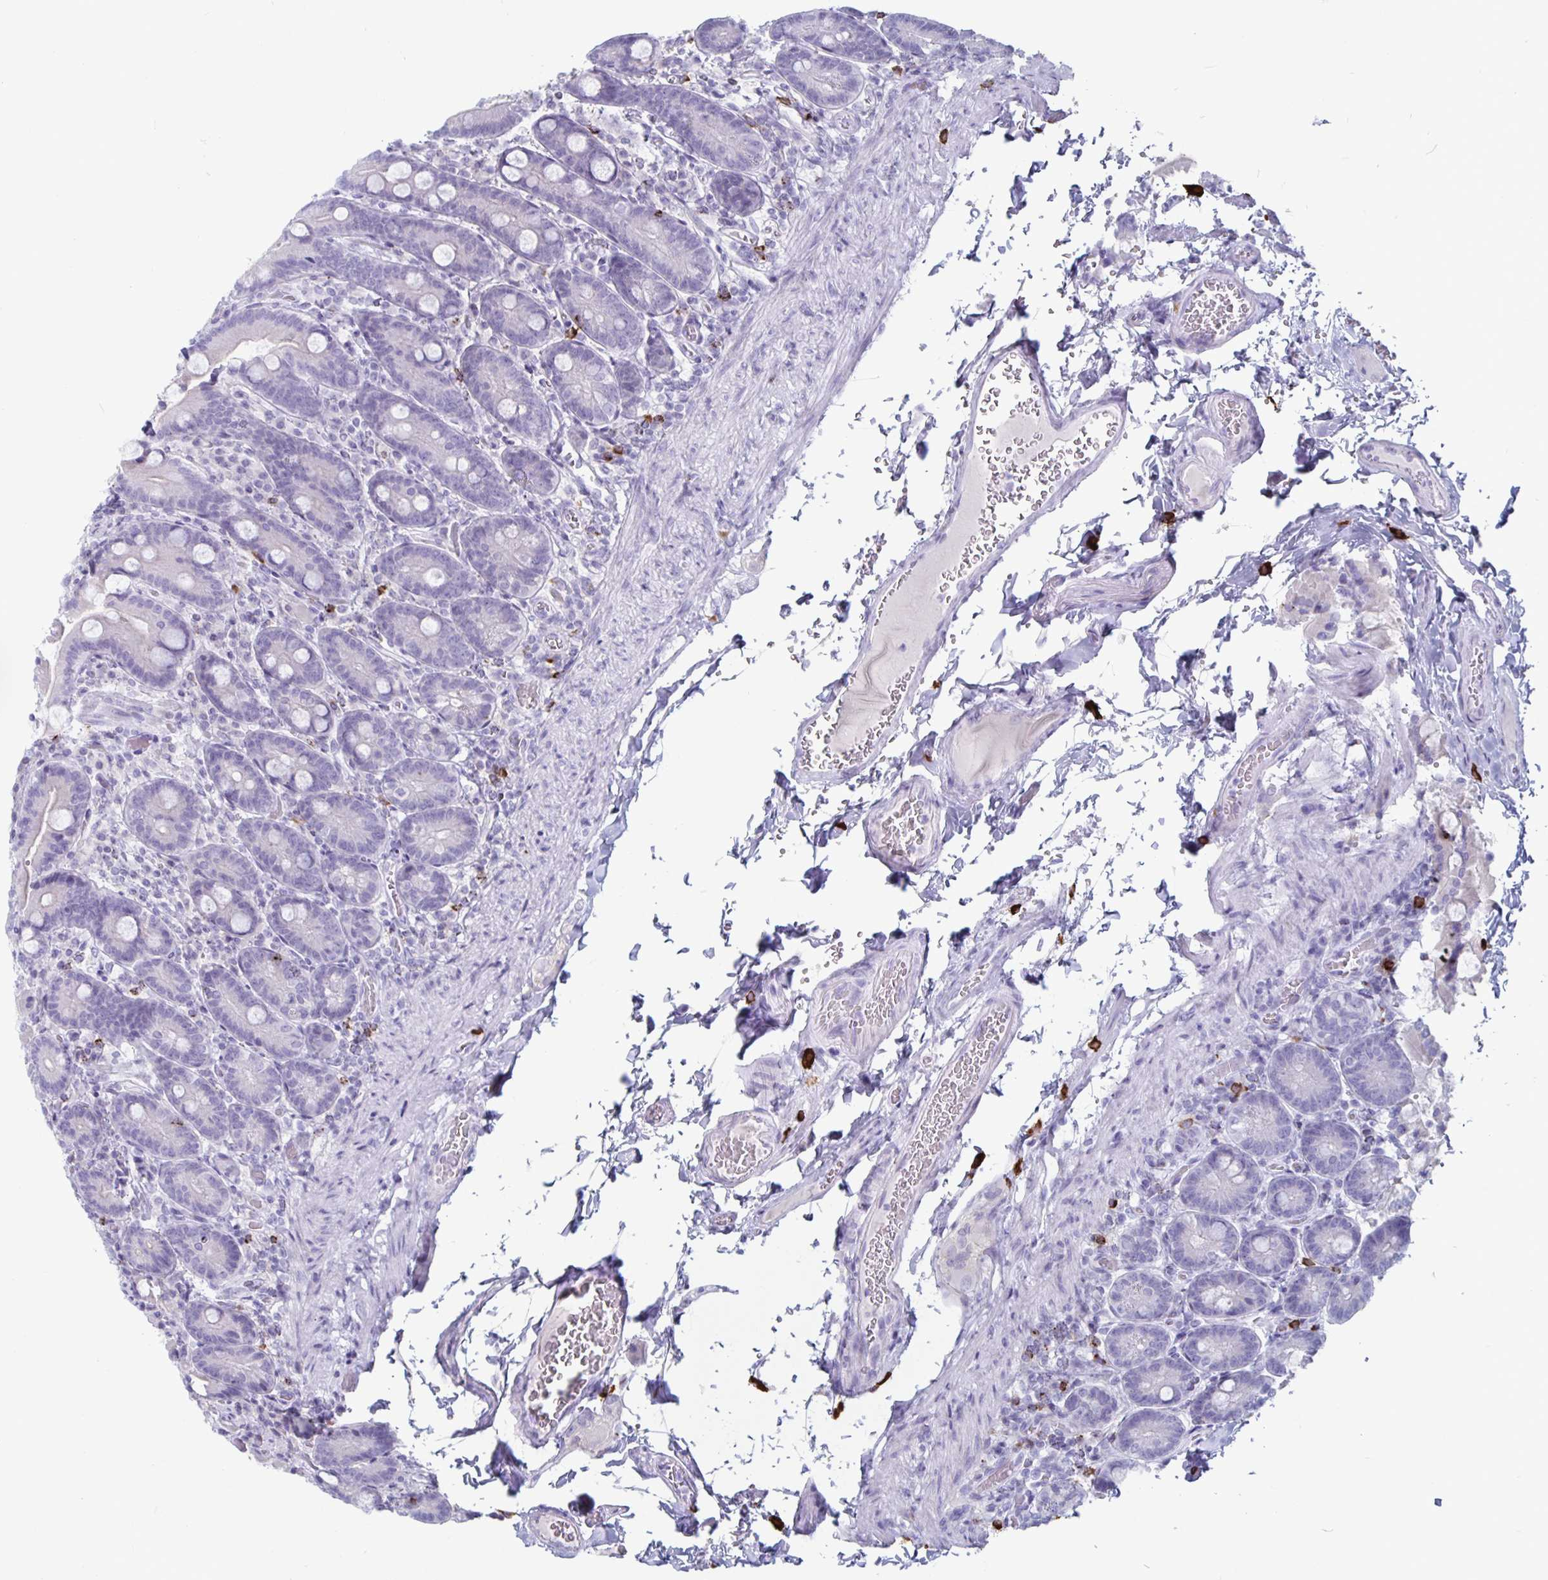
{"staining": {"intensity": "negative", "quantity": "none", "location": "none"}, "tissue": "duodenum", "cell_type": "Glandular cells", "image_type": "normal", "snomed": [{"axis": "morphology", "description": "Normal tissue, NOS"}, {"axis": "topography", "description": "Duodenum"}], "caption": "DAB immunohistochemical staining of unremarkable human duodenum exhibits no significant positivity in glandular cells. (DAB immunohistochemistry (IHC), high magnification).", "gene": "GZMK", "patient": {"sex": "female", "age": 62}}